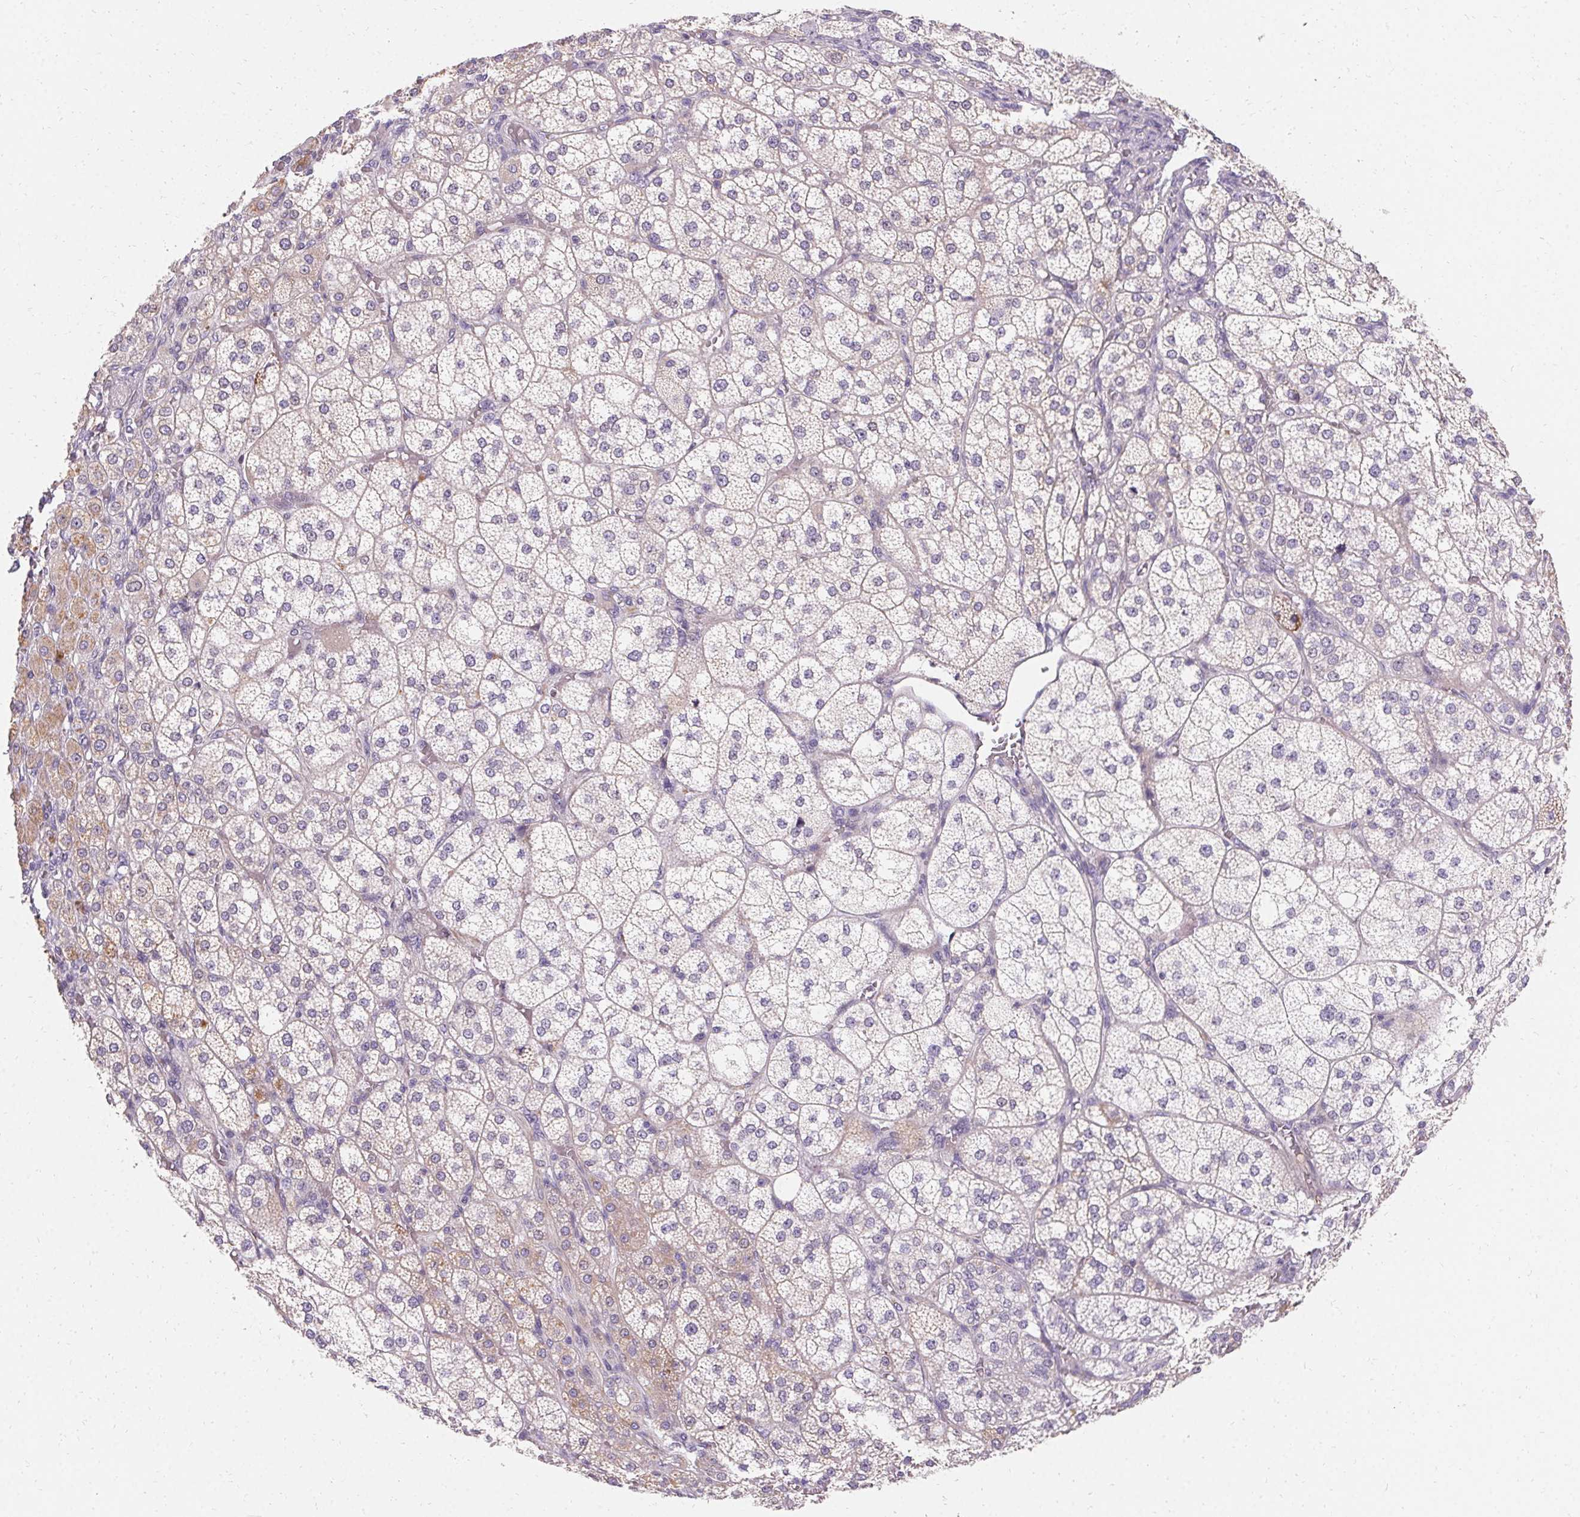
{"staining": {"intensity": "weak", "quantity": "25%-75%", "location": "cytoplasmic/membranous"}, "tissue": "adrenal gland", "cell_type": "Glandular cells", "image_type": "normal", "snomed": [{"axis": "morphology", "description": "Normal tissue, NOS"}, {"axis": "topography", "description": "Adrenal gland"}], "caption": "Adrenal gland stained with immunohistochemistry reveals weak cytoplasmic/membranous positivity in about 25%-75% of glandular cells.", "gene": "TRIP13", "patient": {"sex": "female", "age": 60}}